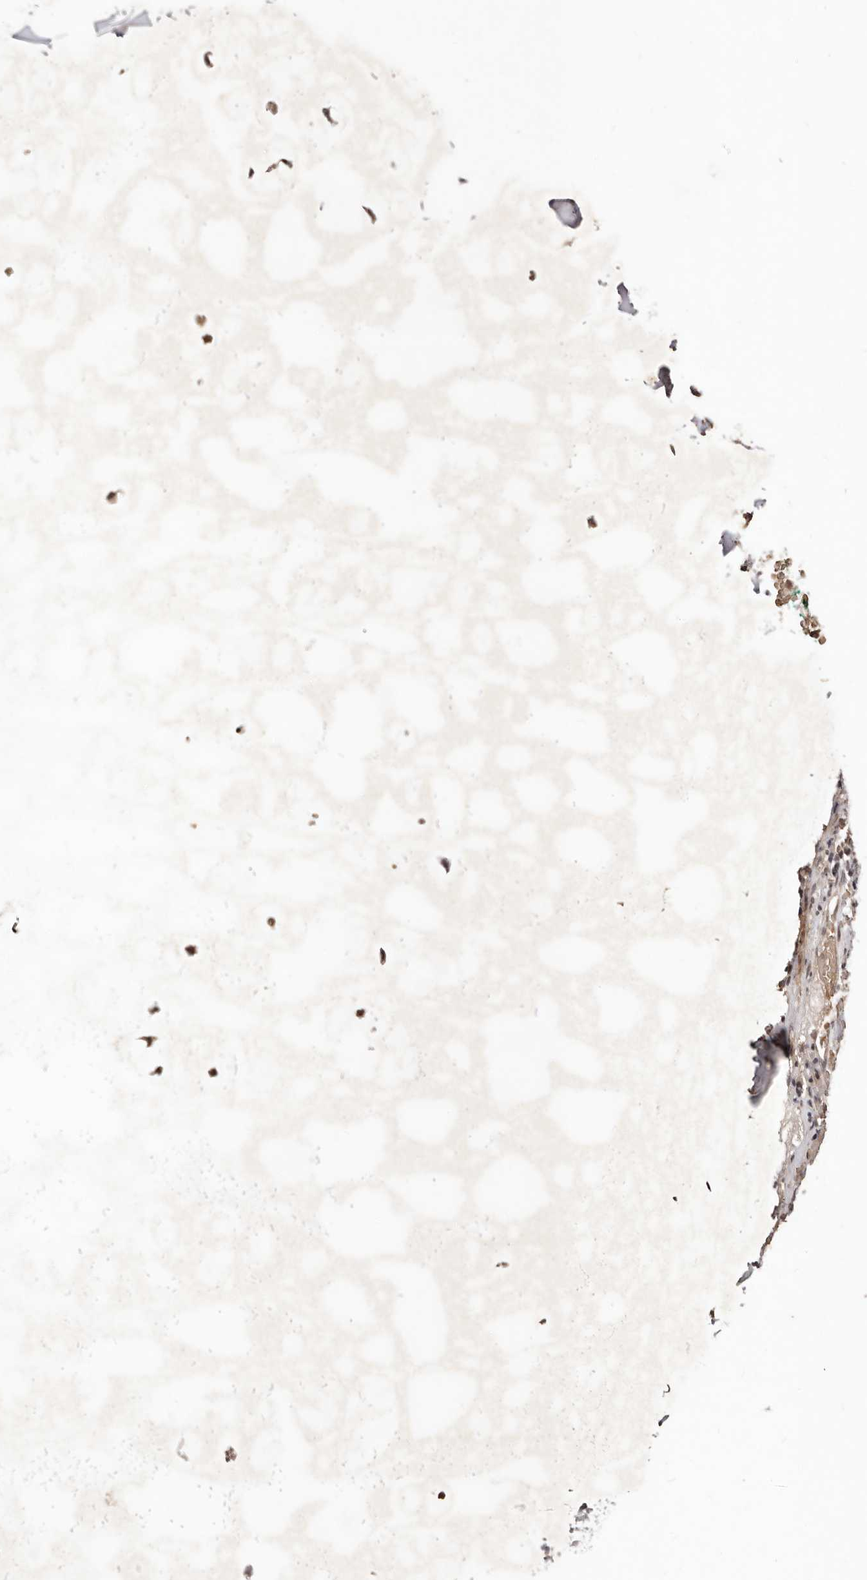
{"staining": {"intensity": "moderate", "quantity": ">75%", "location": "nuclear"}, "tissue": "soft tissue", "cell_type": "Chondrocytes", "image_type": "normal", "snomed": [{"axis": "morphology", "description": "Normal tissue, NOS"}, {"axis": "morphology", "description": "Basal cell carcinoma"}, {"axis": "topography", "description": "Cartilage tissue"}, {"axis": "topography", "description": "Nasopharynx"}, {"axis": "topography", "description": "Oral tissue"}], "caption": "Brown immunohistochemical staining in normal human soft tissue displays moderate nuclear expression in about >75% of chondrocytes. The protein of interest is shown in brown color, while the nuclei are stained blue.", "gene": "BICRAL", "patient": {"sex": "female", "age": 77}}